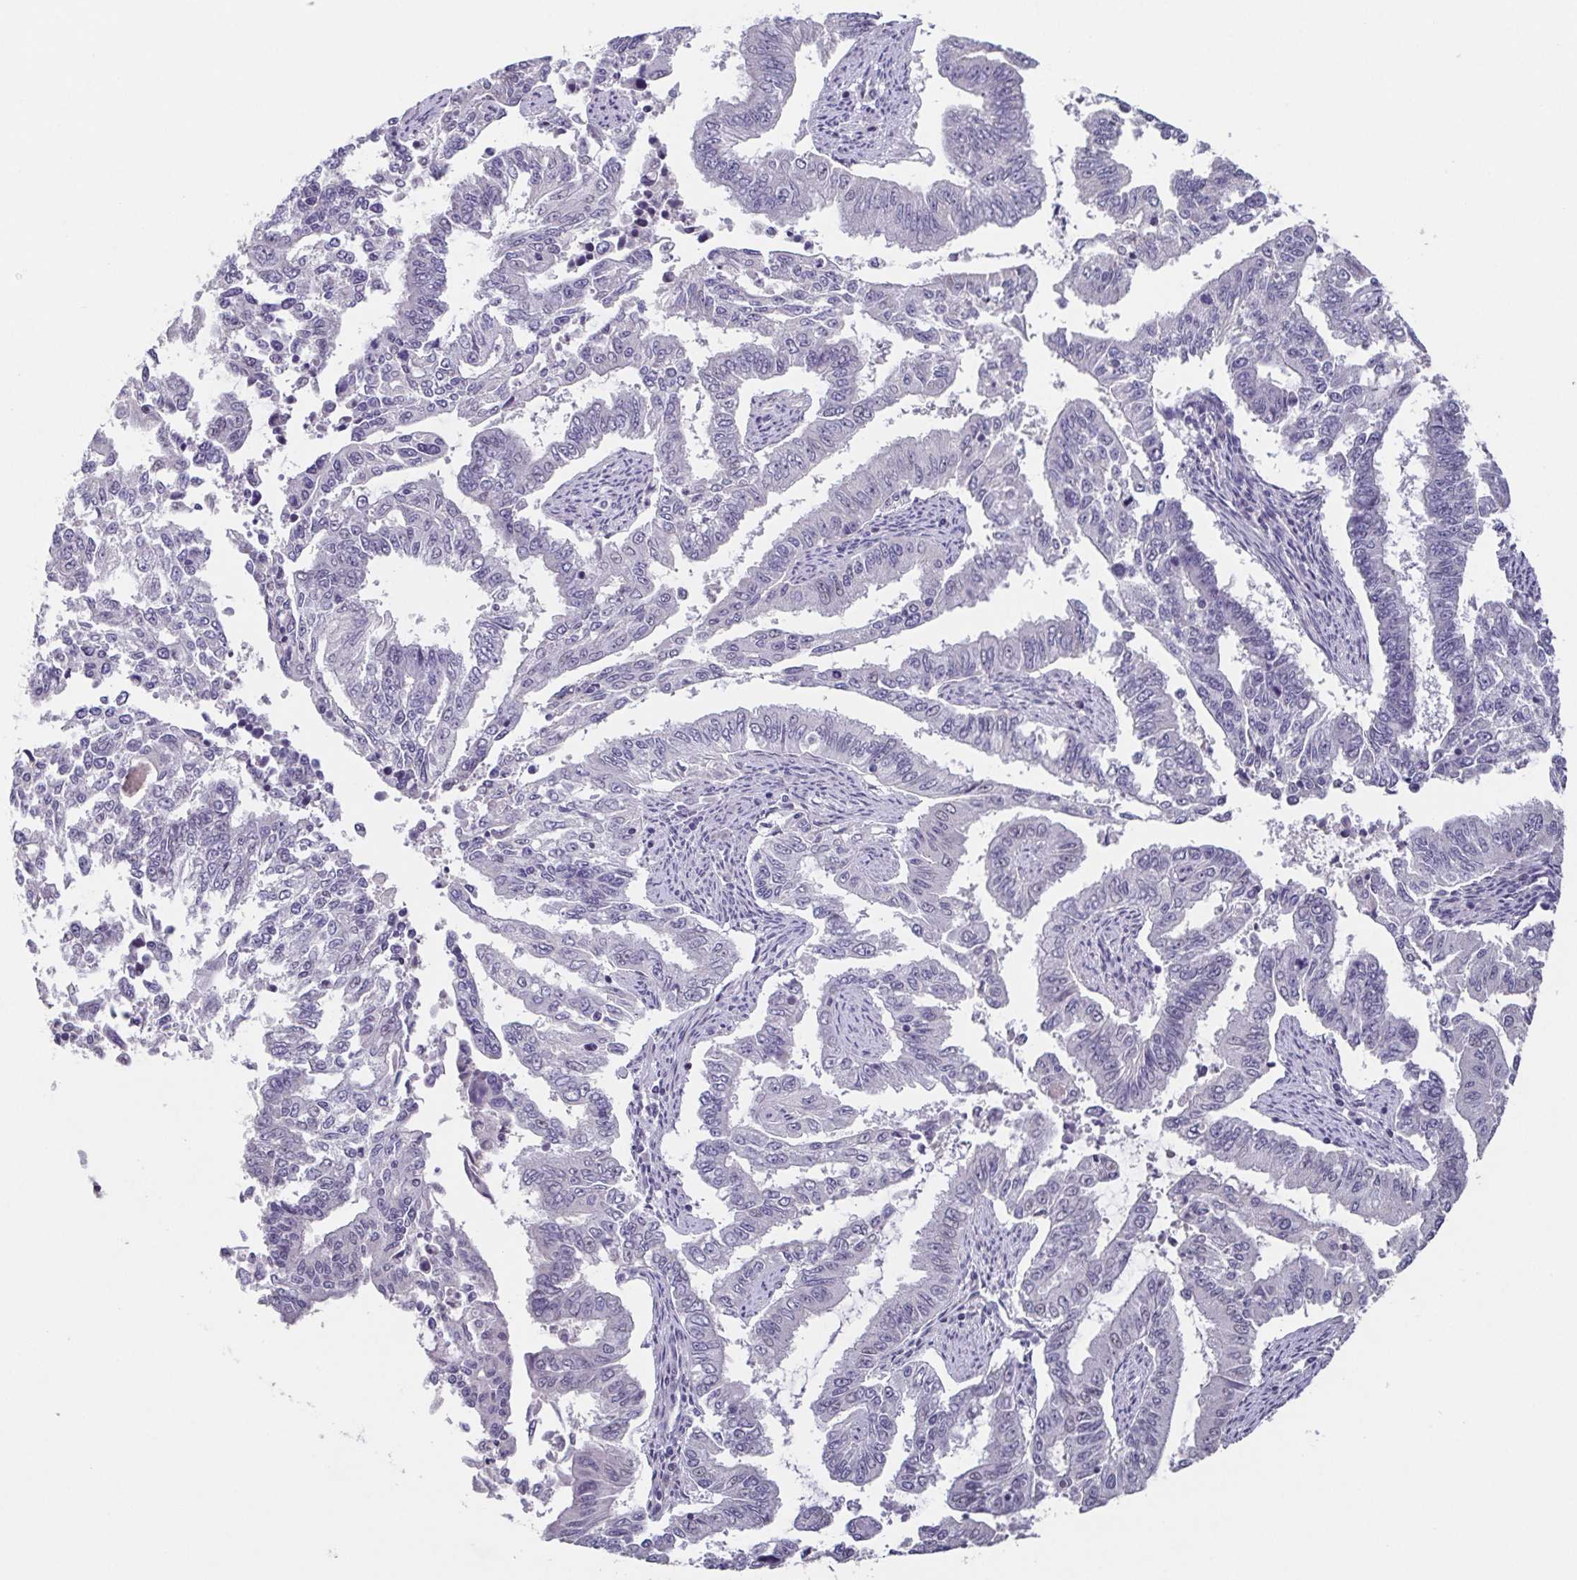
{"staining": {"intensity": "negative", "quantity": "none", "location": "none"}, "tissue": "endometrial cancer", "cell_type": "Tumor cells", "image_type": "cancer", "snomed": [{"axis": "morphology", "description": "Adenocarcinoma, NOS"}, {"axis": "topography", "description": "Uterus"}], "caption": "Tumor cells show no significant protein staining in endometrial cancer.", "gene": "GHRL", "patient": {"sex": "female", "age": 59}}